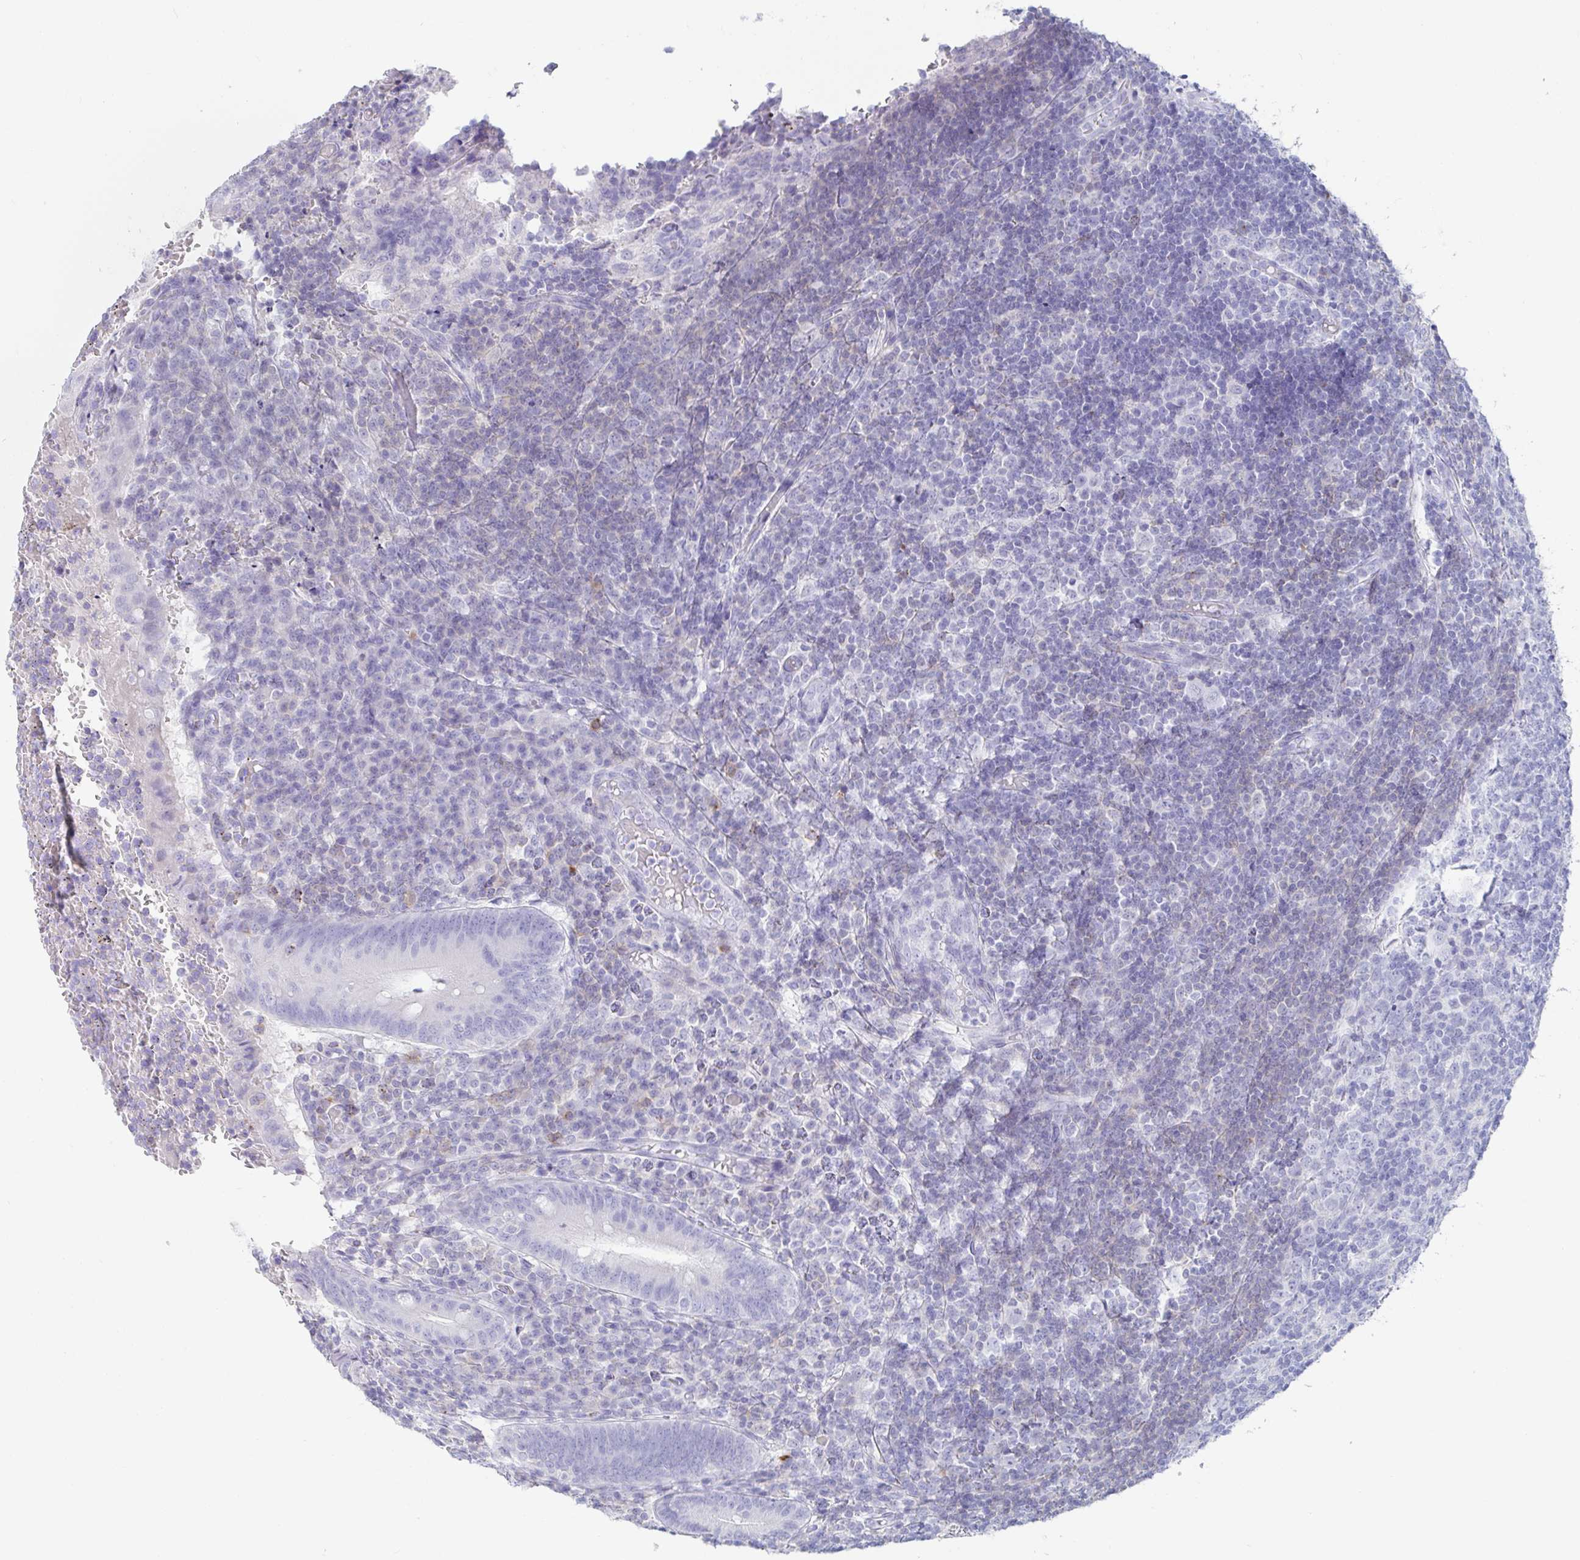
{"staining": {"intensity": "negative", "quantity": "none", "location": "none"}, "tissue": "appendix", "cell_type": "Glandular cells", "image_type": "normal", "snomed": [{"axis": "morphology", "description": "Normal tissue, NOS"}, {"axis": "topography", "description": "Appendix"}], "caption": "Immunohistochemical staining of benign appendix demonstrates no significant positivity in glandular cells. (DAB IHC visualized using brightfield microscopy, high magnification).", "gene": "PLA2G1B", "patient": {"sex": "male", "age": 18}}